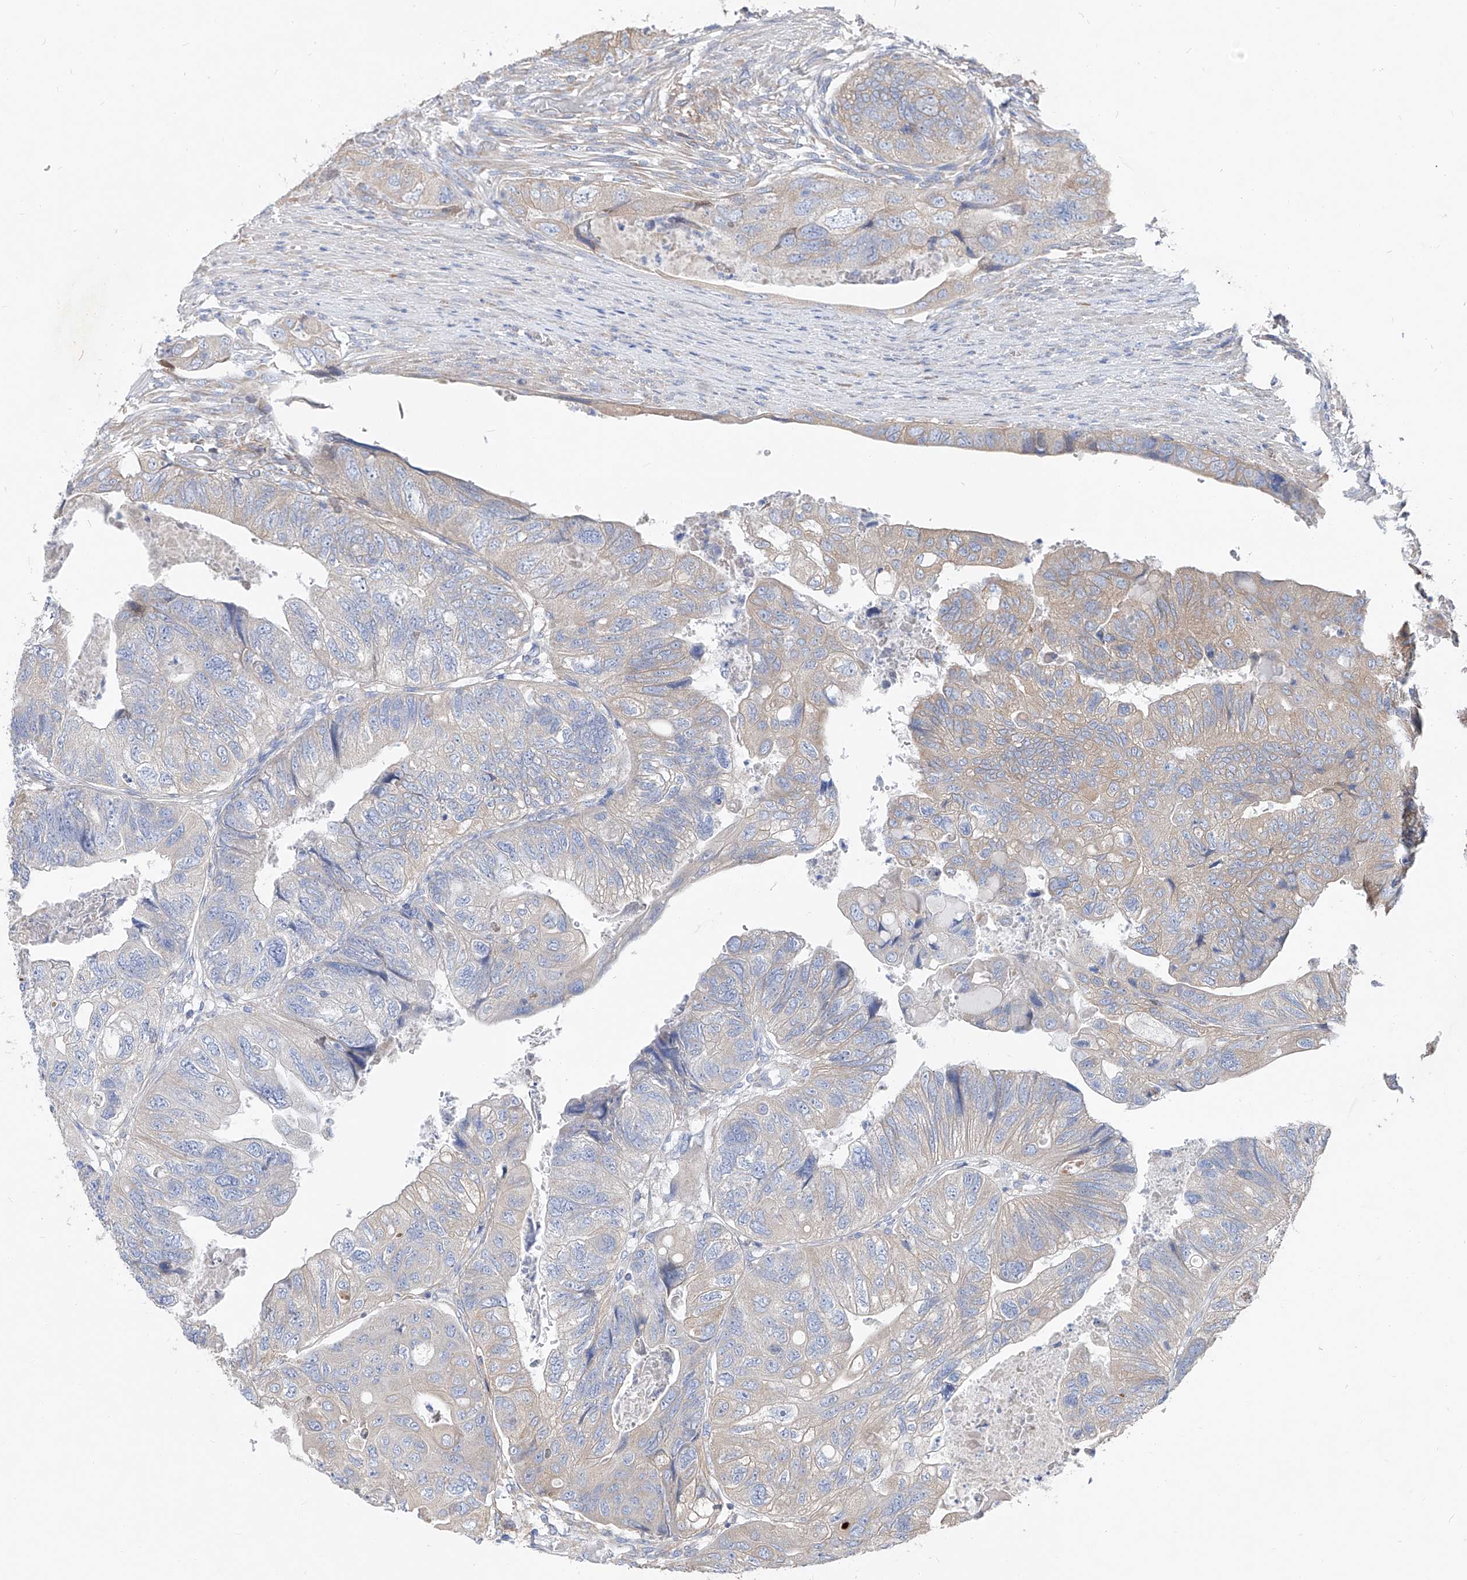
{"staining": {"intensity": "weak", "quantity": "<25%", "location": "cytoplasmic/membranous"}, "tissue": "colorectal cancer", "cell_type": "Tumor cells", "image_type": "cancer", "snomed": [{"axis": "morphology", "description": "Adenocarcinoma, NOS"}, {"axis": "topography", "description": "Rectum"}], "caption": "An IHC histopathology image of colorectal cancer is shown. There is no staining in tumor cells of colorectal cancer.", "gene": "UFL1", "patient": {"sex": "male", "age": 63}}